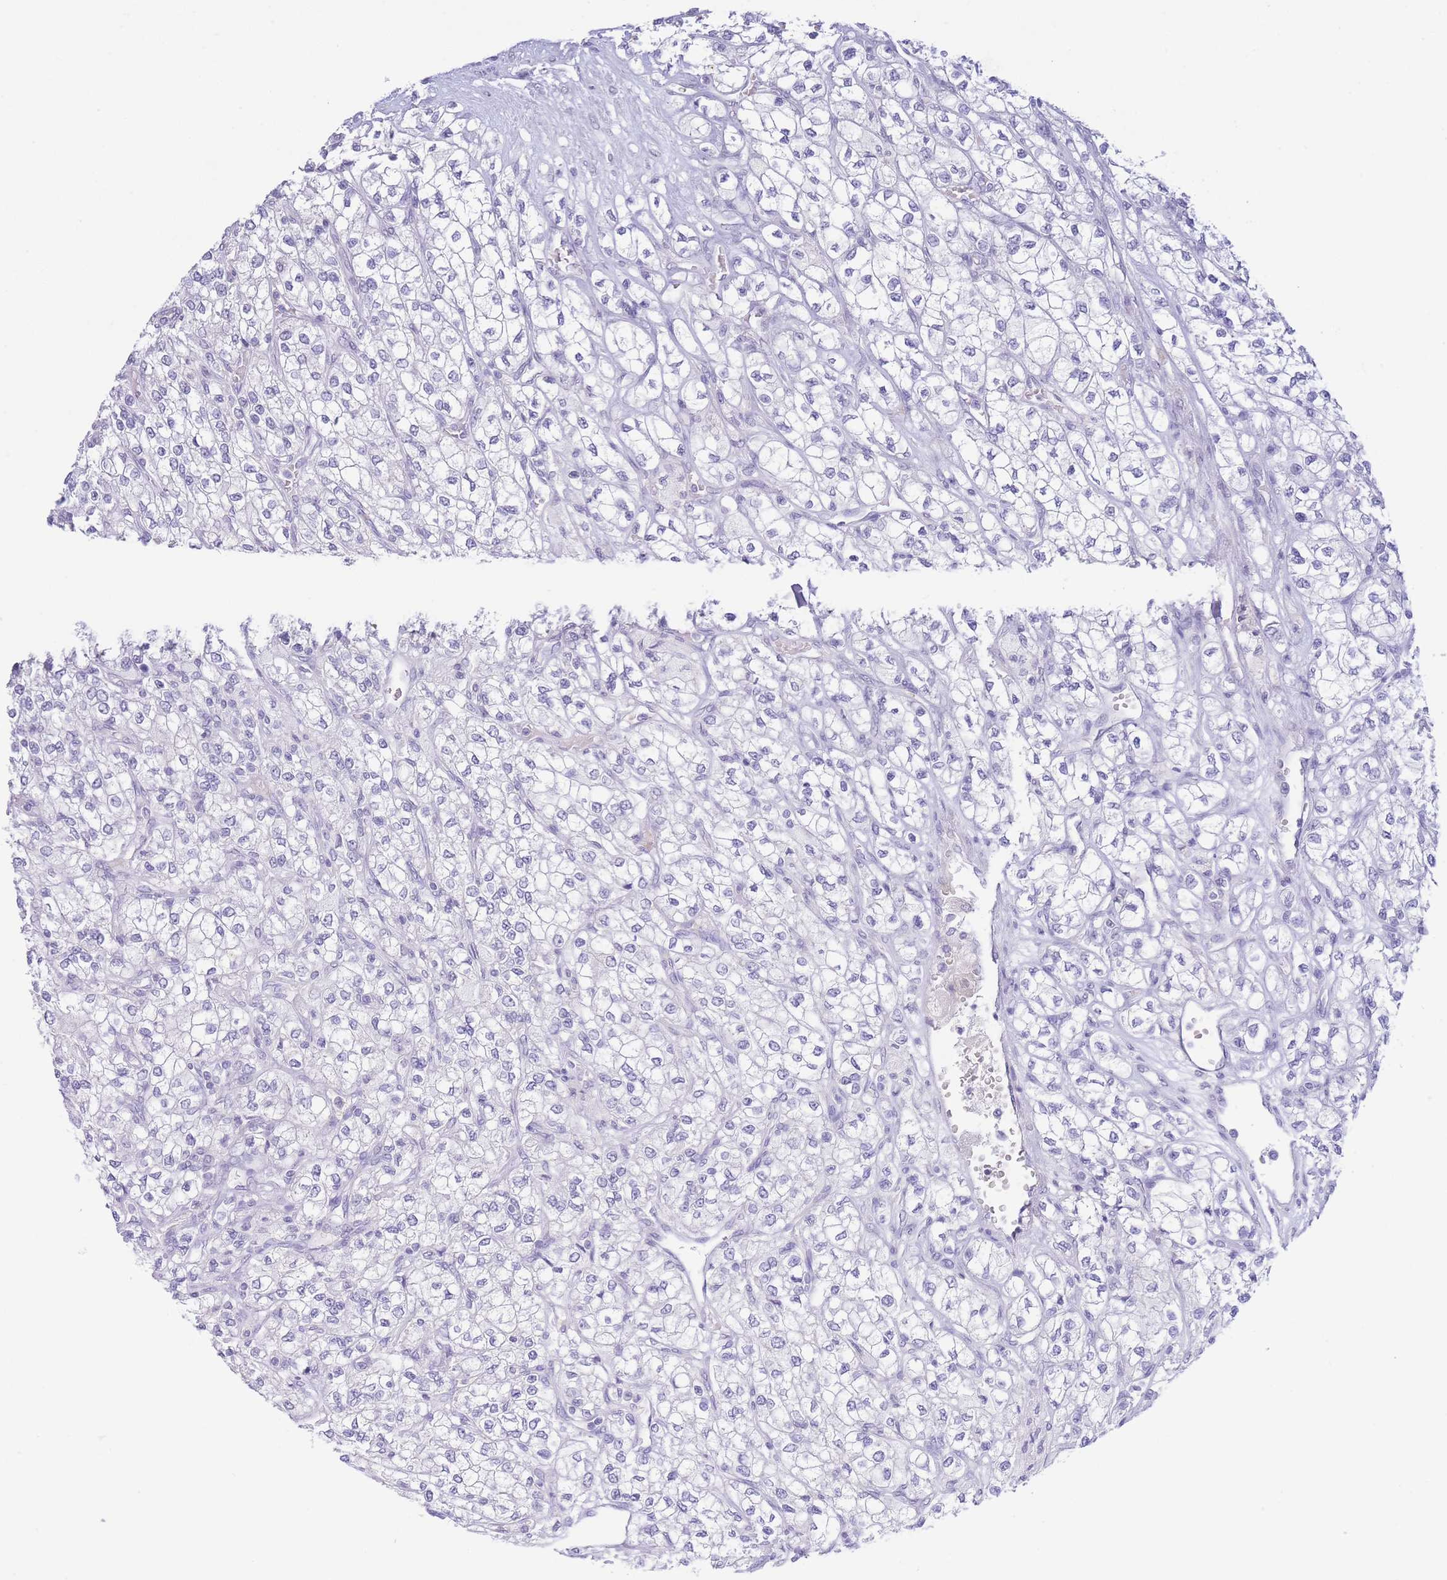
{"staining": {"intensity": "moderate", "quantity": "<25%", "location": "cytoplasmic/membranous"}, "tissue": "renal cancer", "cell_type": "Tumor cells", "image_type": "cancer", "snomed": [{"axis": "morphology", "description": "Adenocarcinoma, NOS"}, {"axis": "topography", "description": "Kidney"}], "caption": "This histopathology image displays renal cancer (adenocarcinoma) stained with IHC to label a protein in brown. The cytoplasmic/membranous of tumor cells show moderate positivity for the protein. Nuclei are counter-stained blue.", "gene": "PKLR", "patient": {"sex": "male", "age": 80}}